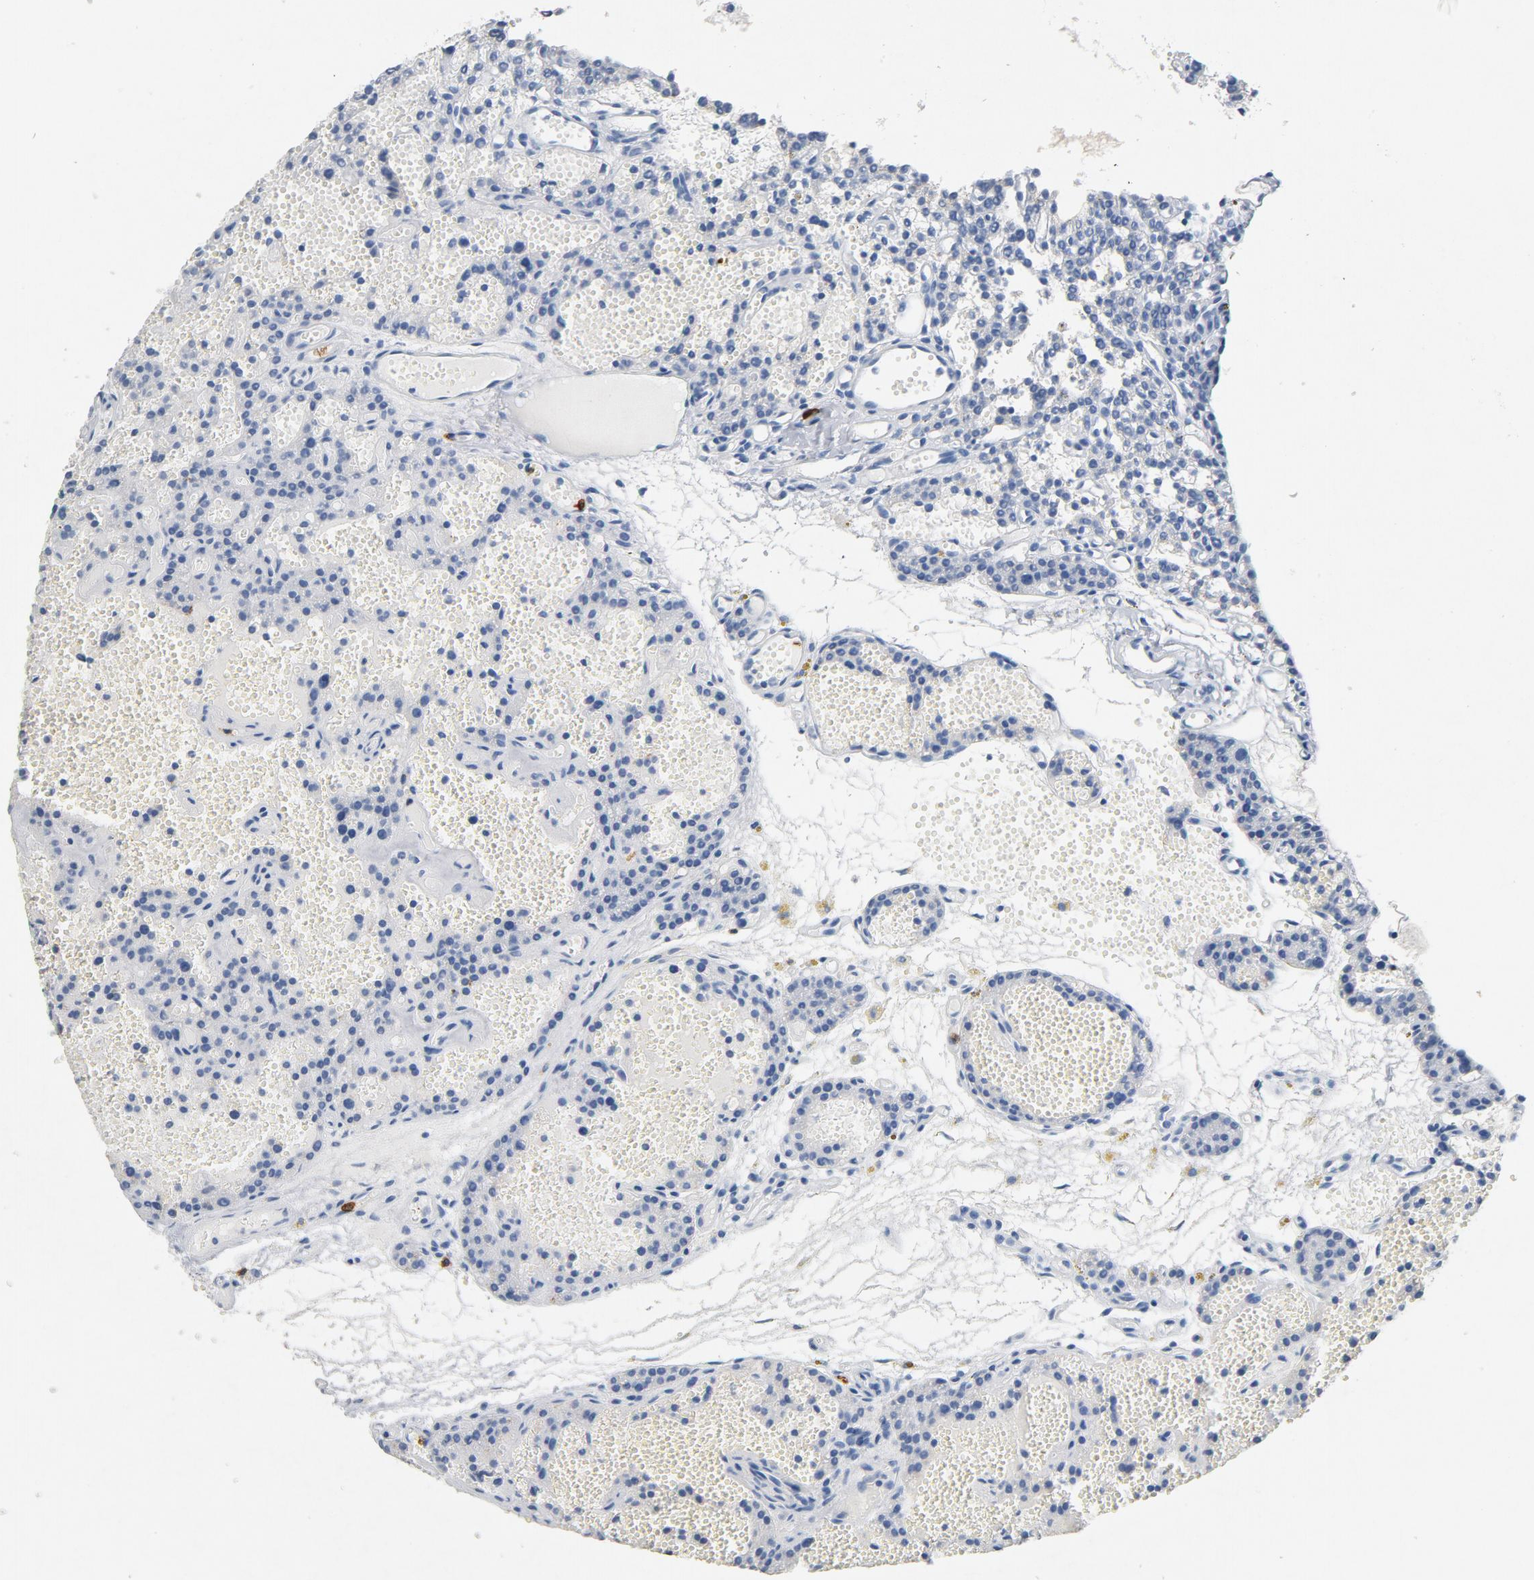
{"staining": {"intensity": "negative", "quantity": "none", "location": "none"}, "tissue": "parathyroid gland", "cell_type": "Glandular cells", "image_type": "normal", "snomed": [{"axis": "morphology", "description": "Normal tissue, NOS"}, {"axis": "topography", "description": "Parathyroid gland"}], "caption": "The immunohistochemistry photomicrograph has no significant staining in glandular cells of parathyroid gland.", "gene": "PTPRB", "patient": {"sex": "male", "age": 25}}